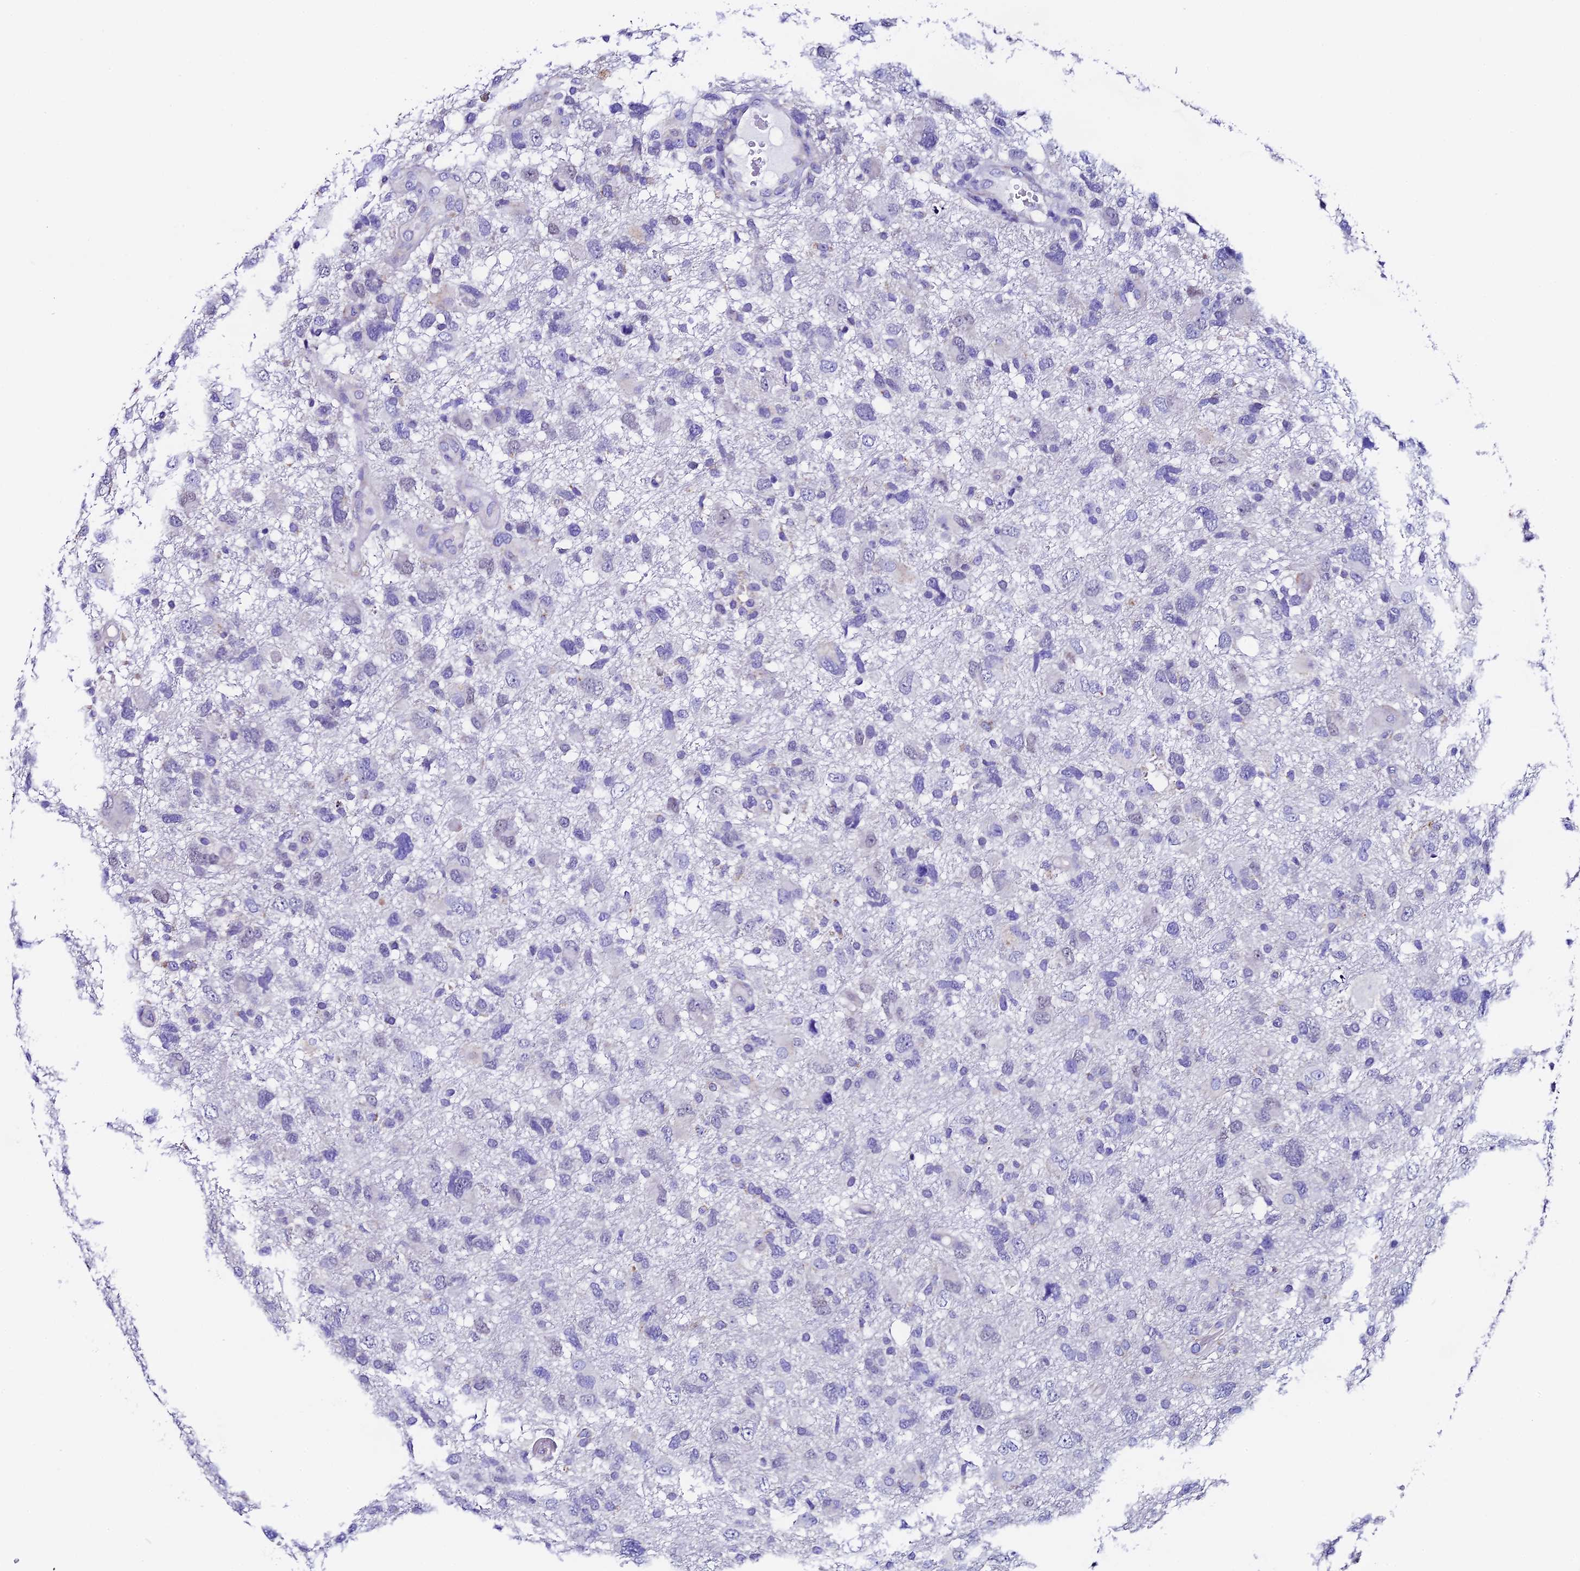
{"staining": {"intensity": "negative", "quantity": "none", "location": "none"}, "tissue": "glioma", "cell_type": "Tumor cells", "image_type": "cancer", "snomed": [{"axis": "morphology", "description": "Glioma, malignant, High grade"}, {"axis": "topography", "description": "Brain"}], "caption": "An immunohistochemistry (IHC) micrograph of glioma is shown. There is no staining in tumor cells of glioma.", "gene": "COMTD1", "patient": {"sex": "male", "age": 61}}